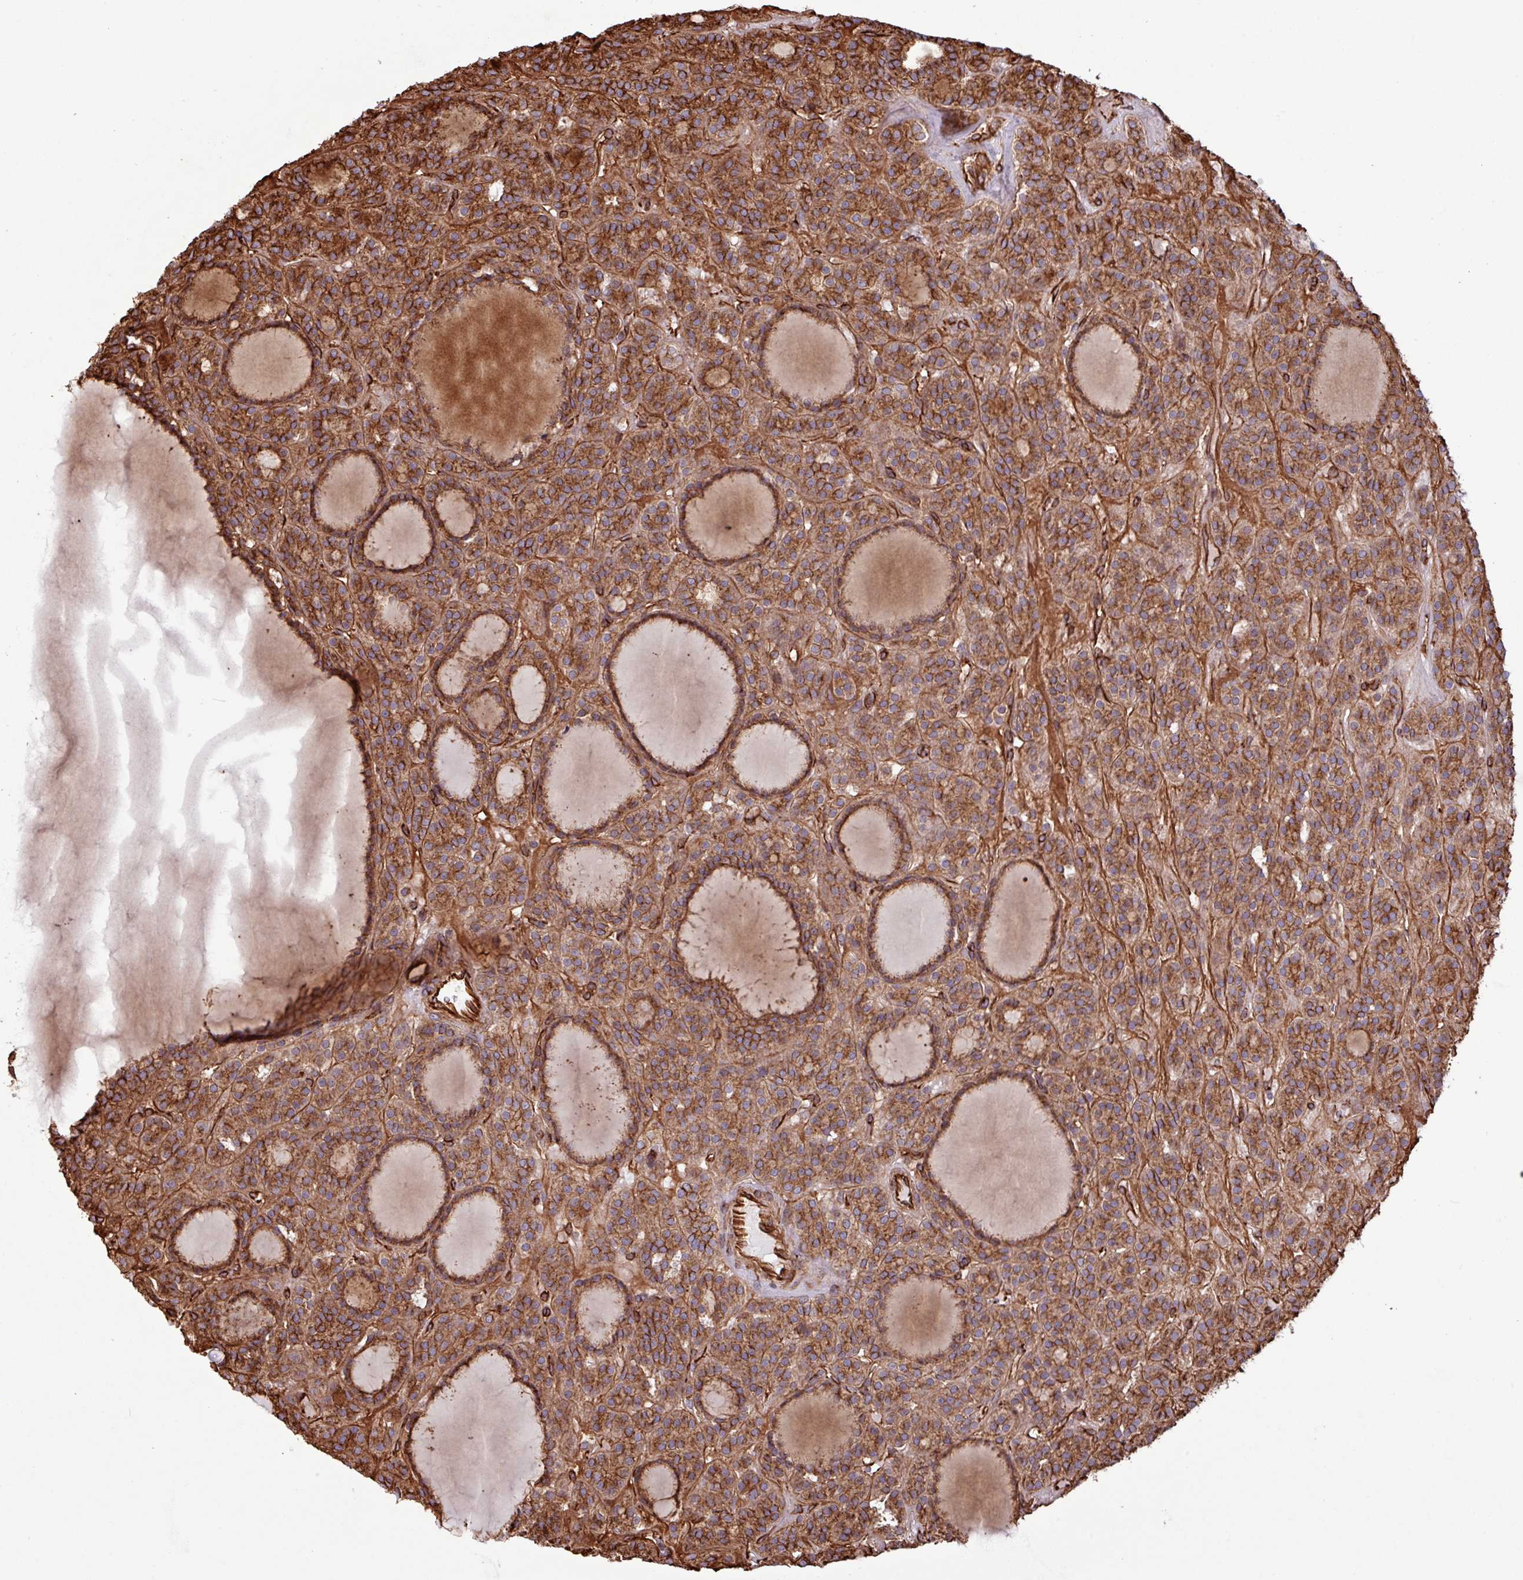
{"staining": {"intensity": "strong", "quantity": ">75%", "location": "cytoplasmic/membranous"}, "tissue": "thyroid cancer", "cell_type": "Tumor cells", "image_type": "cancer", "snomed": [{"axis": "morphology", "description": "Follicular adenoma carcinoma, NOS"}, {"axis": "topography", "description": "Thyroid gland"}], "caption": "Human follicular adenoma carcinoma (thyroid) stained with a brown dye exhibits strong cytoplasmic/membranous positive expression in approximately >75% of tumor cells.", "gene": "ZNF300", "patient": {"sex": "female", "age": 63}}